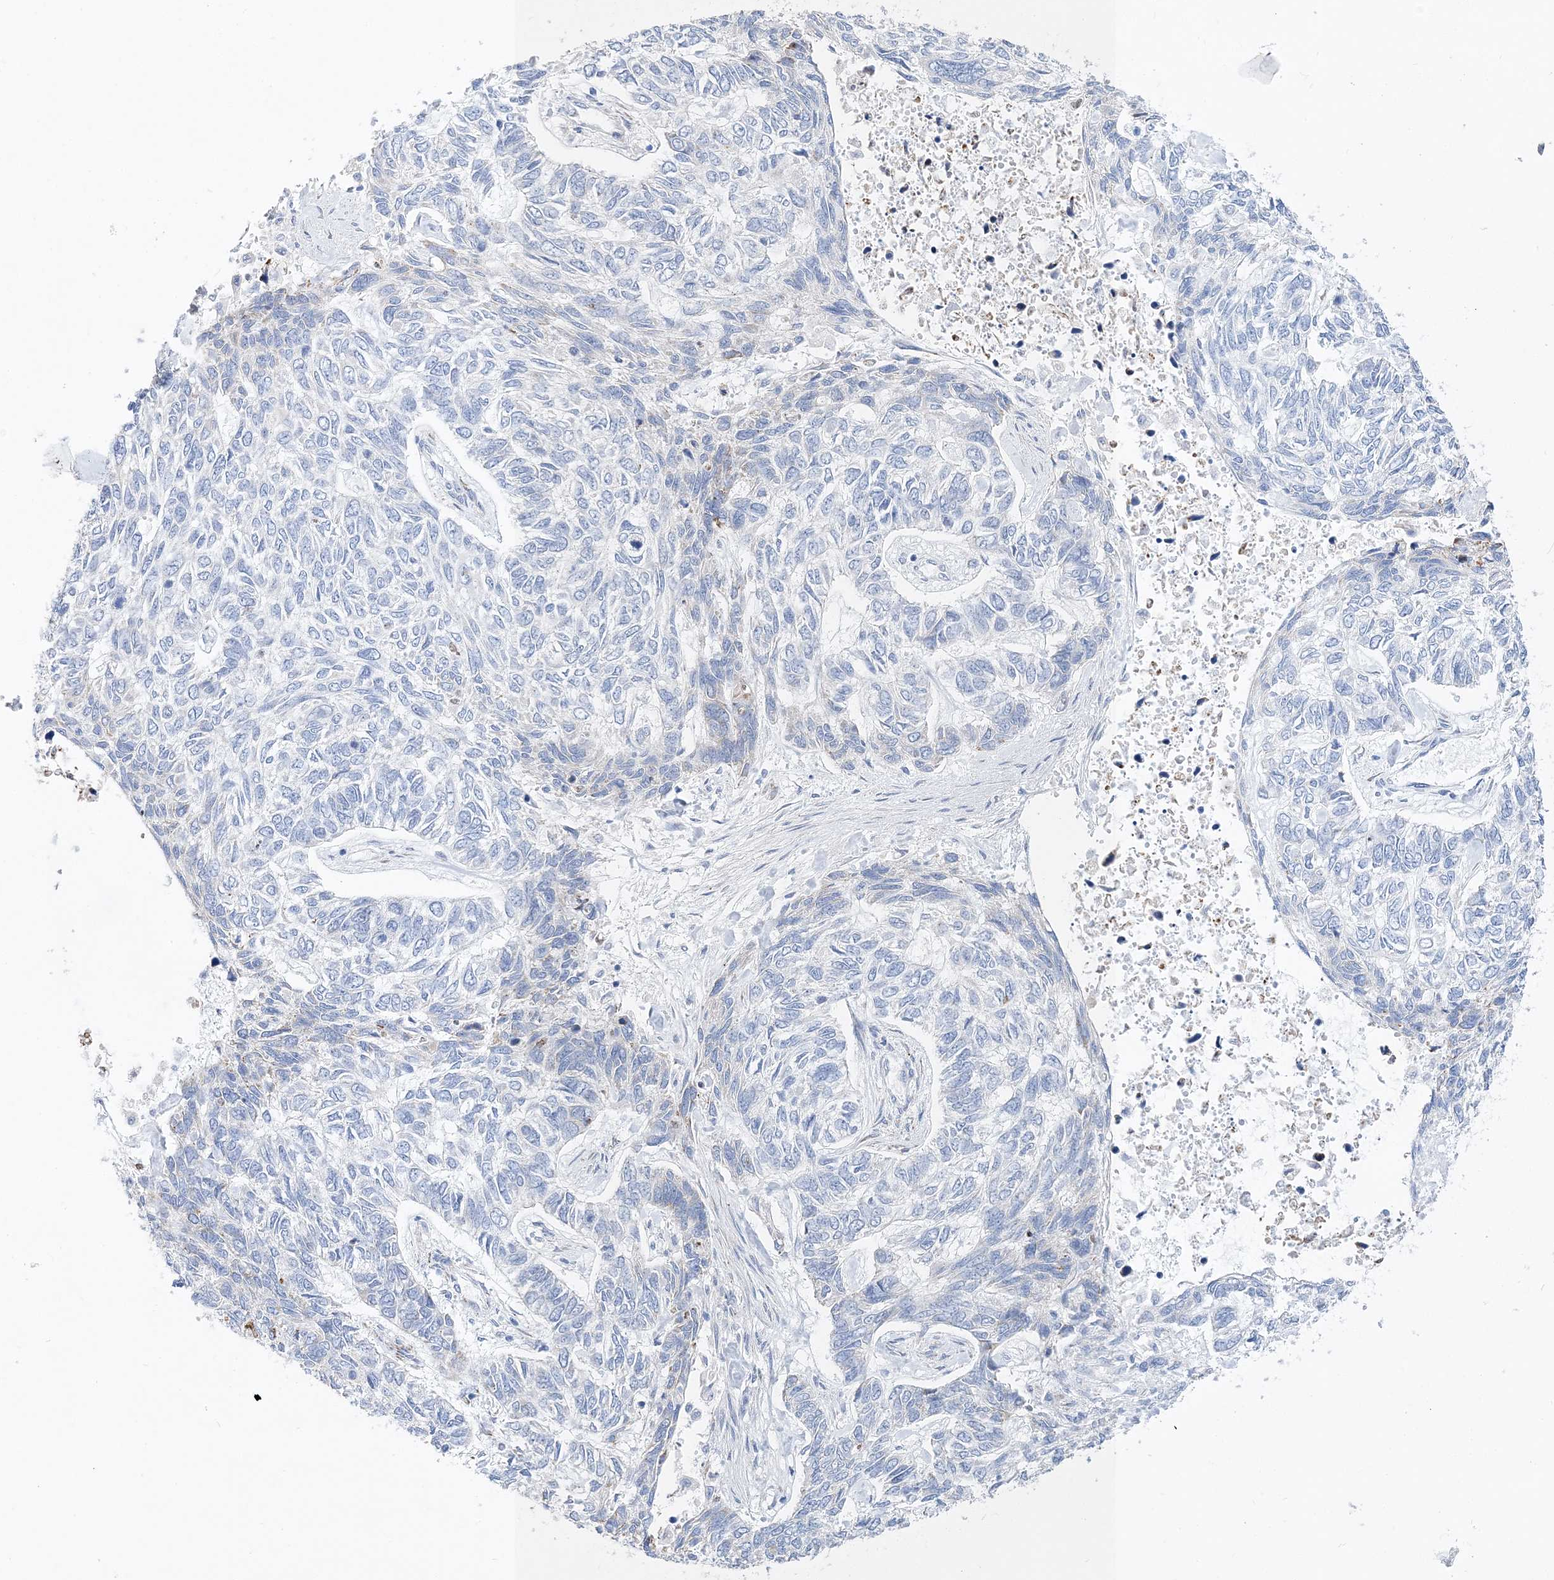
{"staining": {"intensity": "negative", "quantity": "none", "location": "none"}, "tissue": "skin cancer", "cell_type": "Tumor cells", "image_type": "cancer", "snomed": [{"axis": "morphology", "description": "Basal cell carcinoma"}, {"axis": "topography", "description": "Skin"}], "caption": "An immunohistochemistry histopathology image of skin cancer is shown. There is no staining in tumor cells of skin cancer.", "gene": "TSPYL6", "patient": {"sex": "female", "age": 65}}